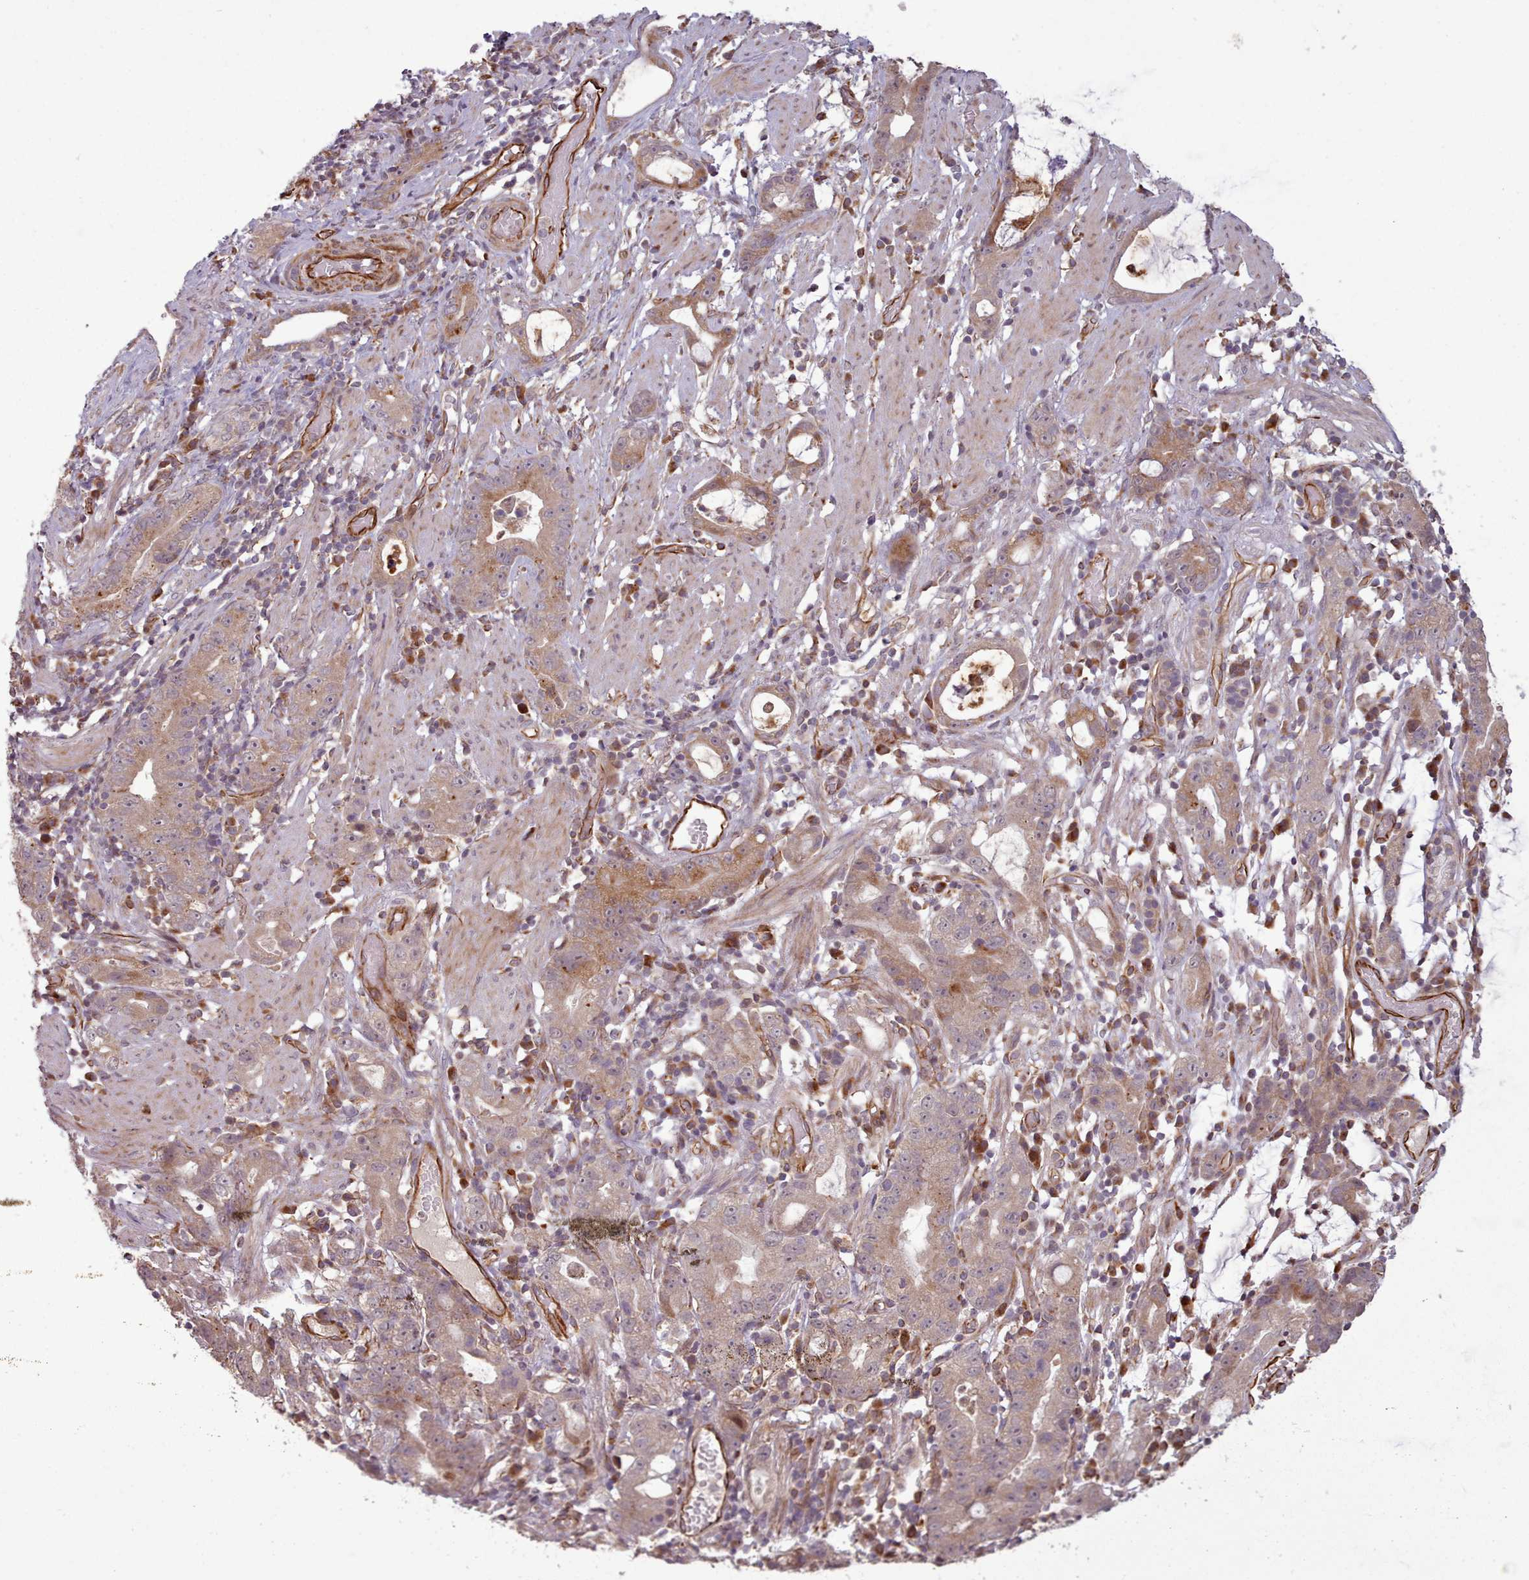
{"staining": {"intensity": "moderate", "quantity": ">75%", "location": "cytoplasmic/membranous"}, "tissue": "stomach cancer", "cell_type": "Tumor cells", "image_type": "cancer", "snomed": [{"axis": "morphology", "description": "Adenocarcinoma, NOS"}, {"axis": "topography", "description": "Stomach"}], "caption": "Stomach cancer stained for a protein (brown) exhibits moderate cytoplasmic/membranous positive expression in about >75% of tumor cells.", "gene": "GBGT1", "patient": {"sex": "male", "age": 55}}